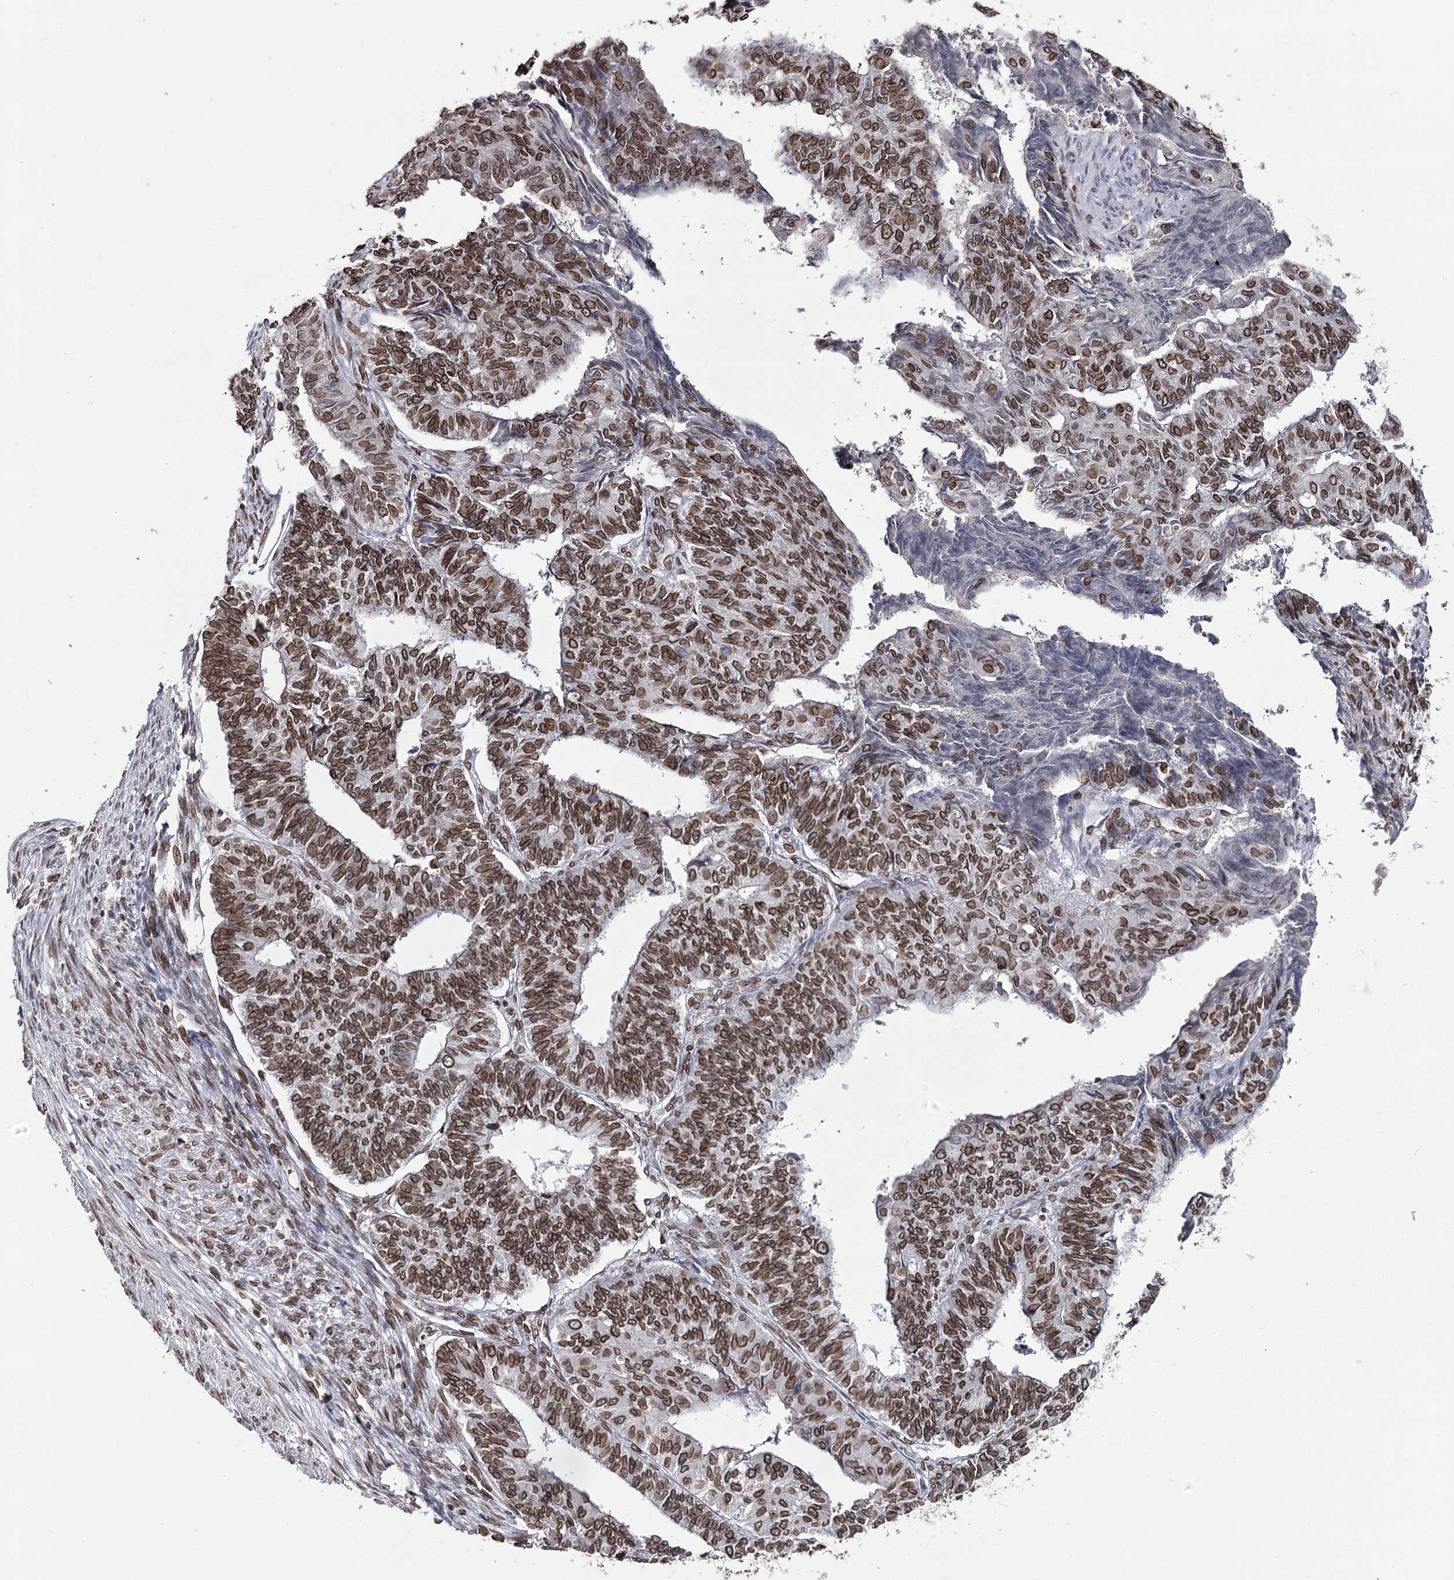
{"staining": {"intensity": "strong", "quantity": ">75%", "location": "cytoplasmic/membranous,nuclear"}, "tissue": "endometrial cancer", "cell_type": "Tumor cells", "image_type": "cancer", "snomed": [{"axis": "morphology", "description": "Adenocarcinoma, NOS"}, {"axis": "topography", "description": "Endometrium"}], "caption": "Human adenocarcinoma (endometrial) stained with a protein marker reveals strong staining in tumor cells.", "gene": "KIAA0930", "patient": {"sex": "female", "age": 32}}